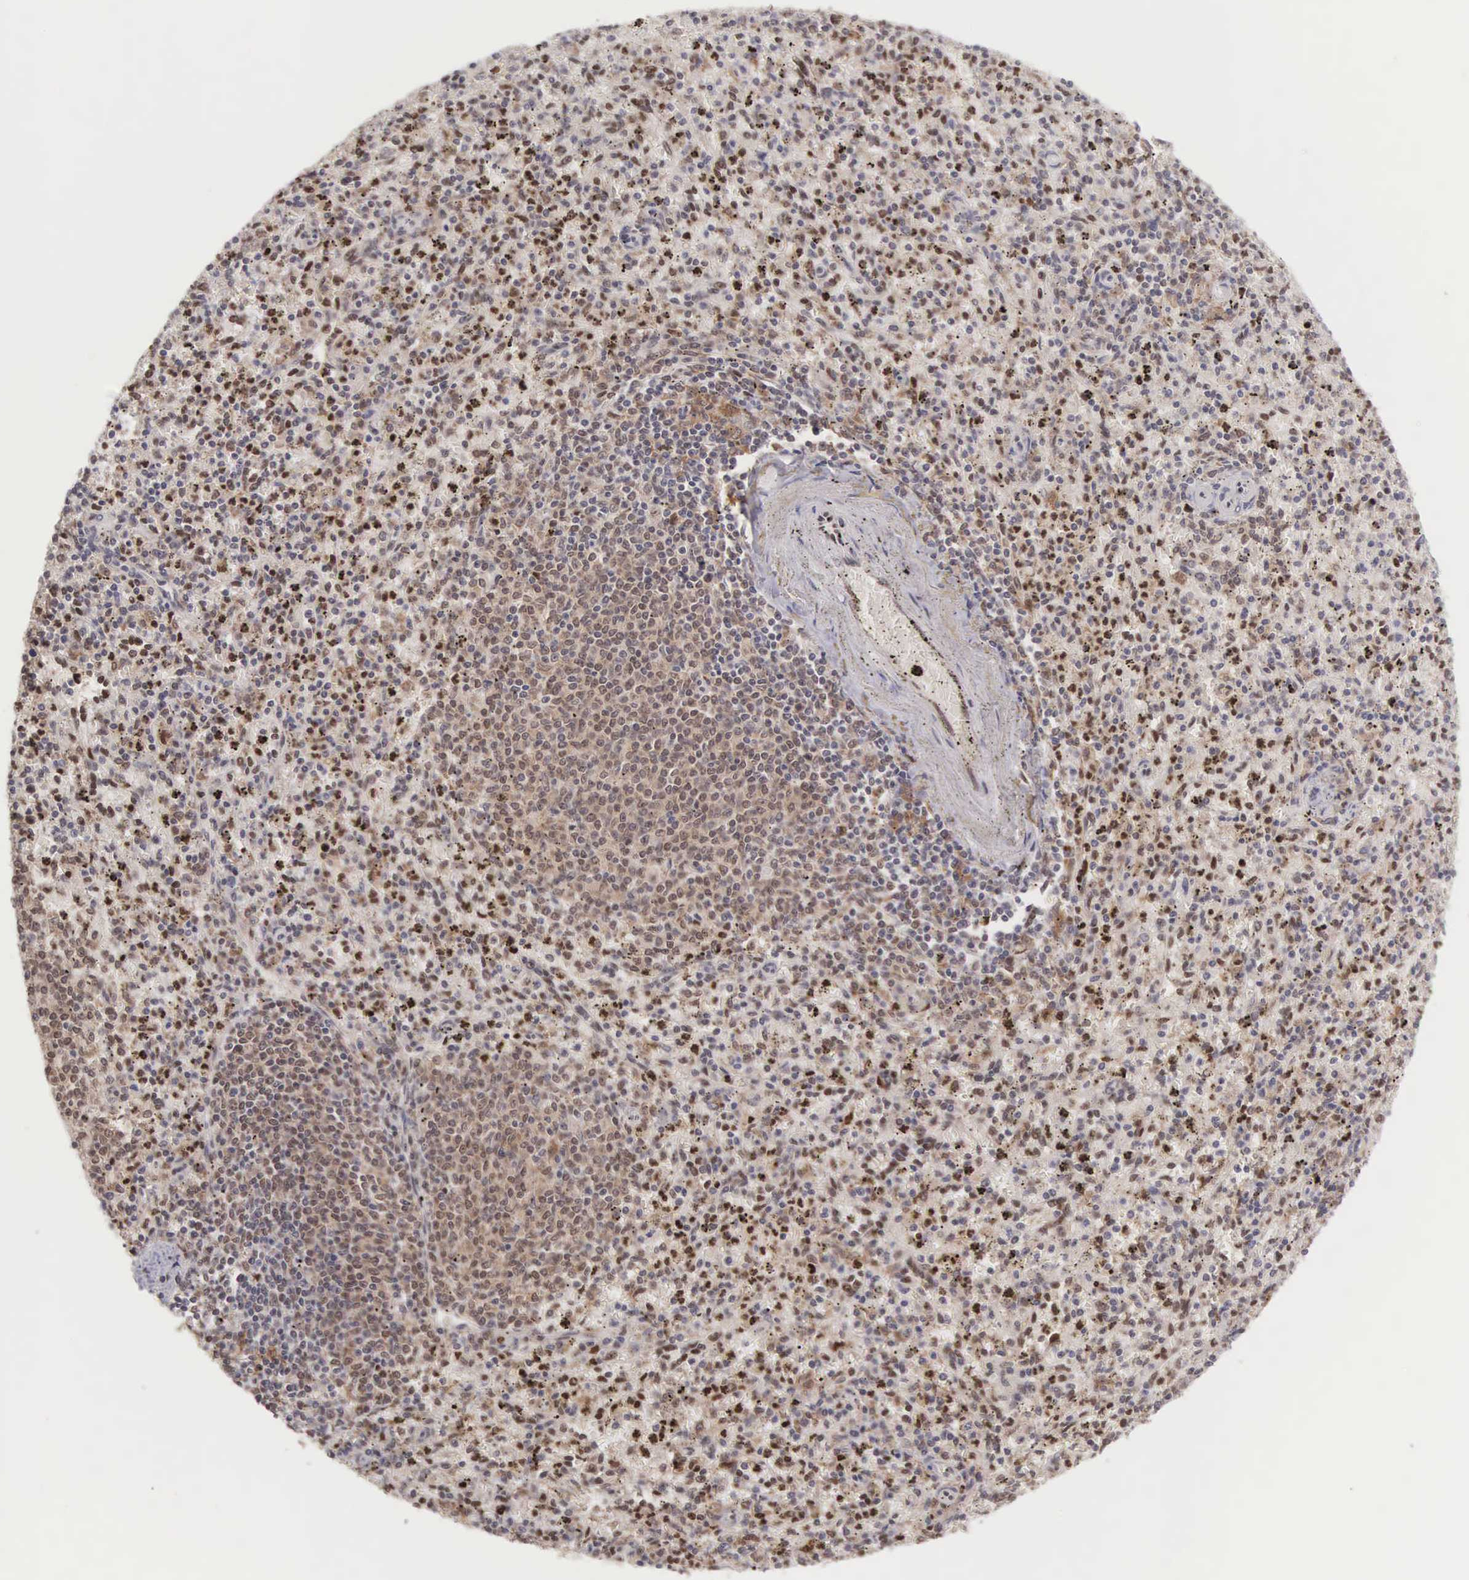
{"staining": {"intensity": "strong", "quantity": "25%-75%", "location": "nuclear"}, "tissue": "spleen", "cell_type": "Cells in red pulp", "image_type": "normal", "snomed": [{"axis": "morphology", "description": "Normal tissue, NOS"}, {"axis": "topography", "description": "Spleen"}], "caption": "Strong nuclear protein staining is identified in approximately 25%-75% of cells in red pulp in spleen. (brown staining indicates protein expression, while blue staining denotes nuclei).", "gene": "GRK3", "patient": {"sex": "male", "age": 72}}